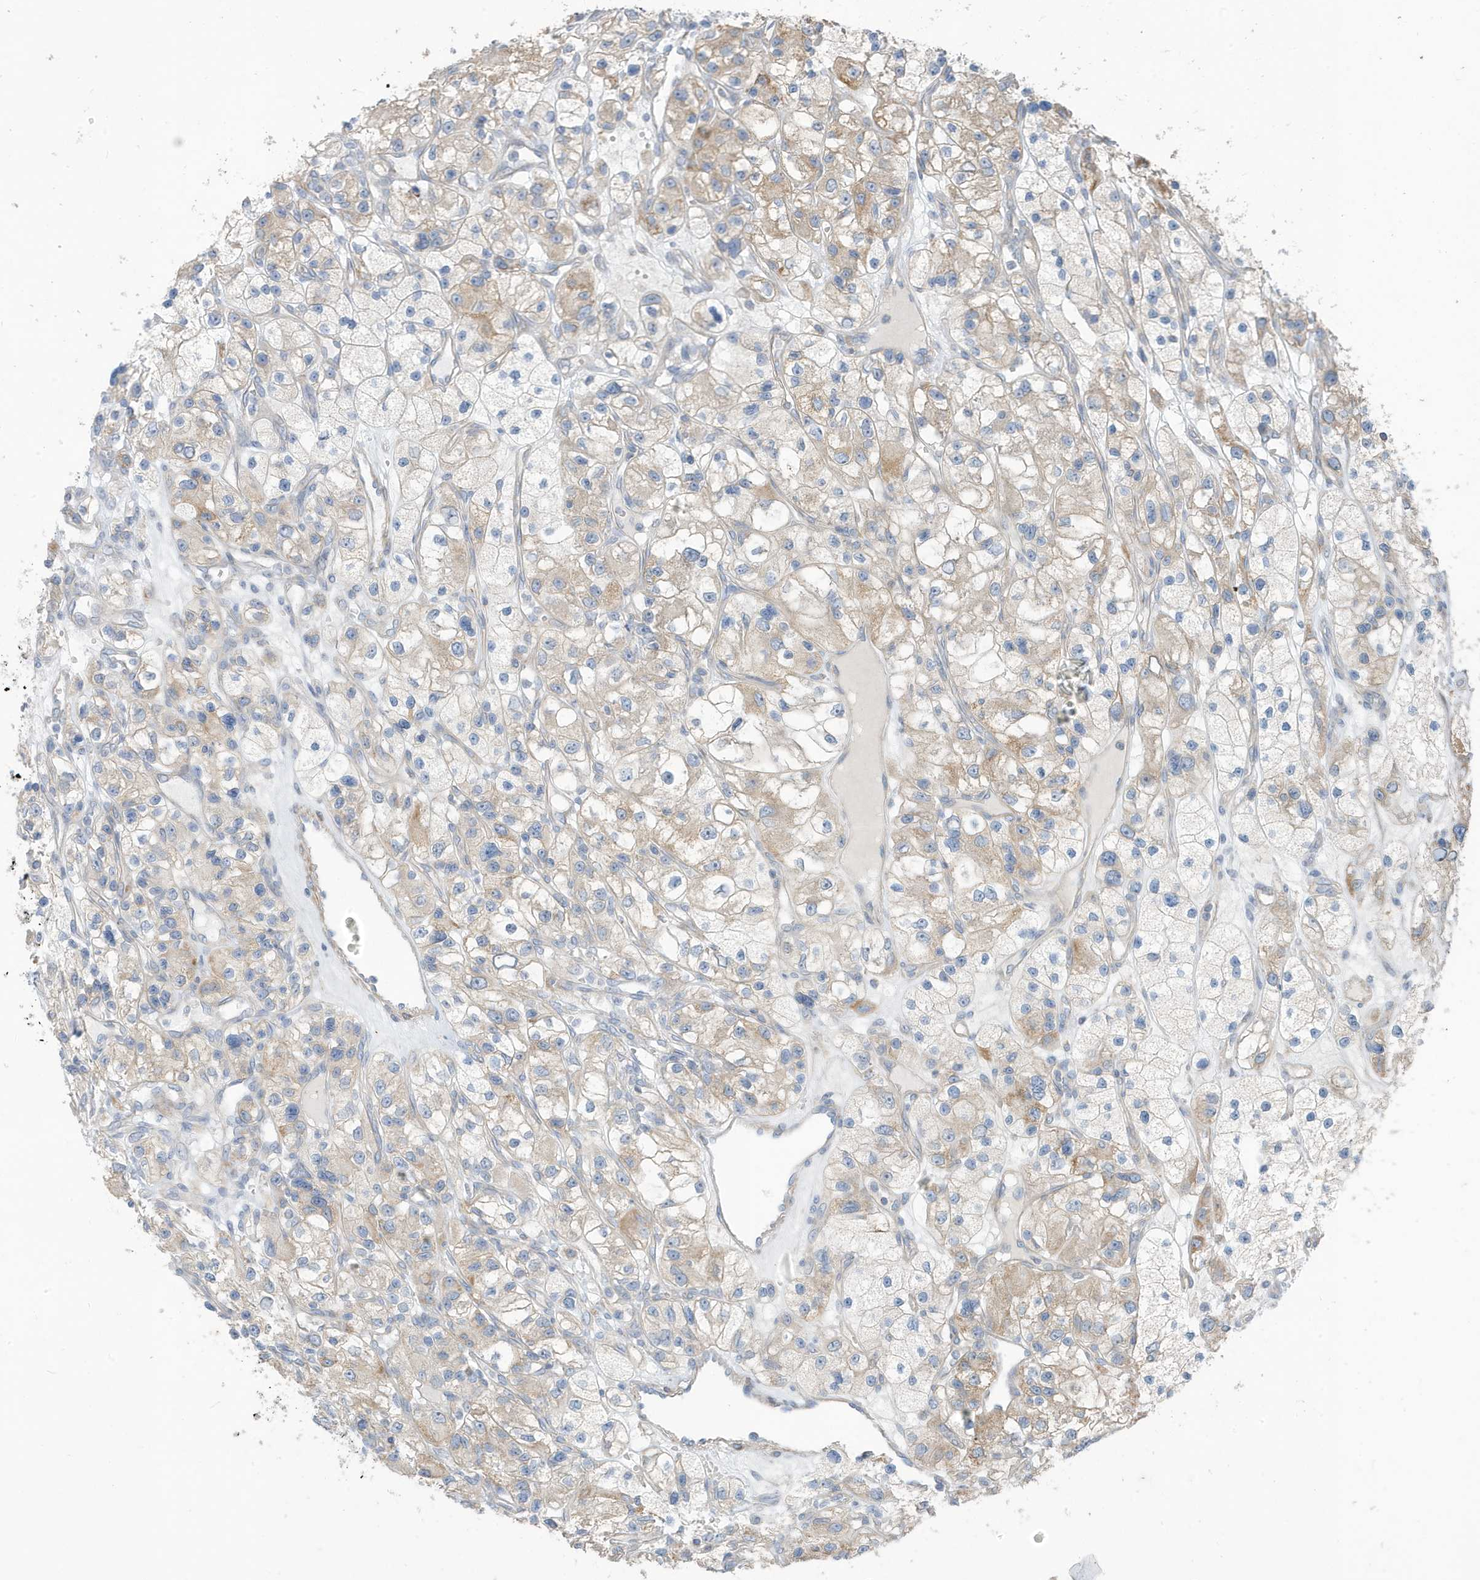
{"staining": {"intensity": "moderate", "quantity": "25%-75%", "location": "cytoplasmic/membranous"}, "tissue": "renal cancer", "cell_type": "Tumor cells", "image_type": "cancer", "snomed": [{"axis": "morphology", "description": "Adenocarcinoma, NOS"}, {"axis": "topography", "description": "Kidney"}], "caption": "The micrograph reveals a brown stain indicating the presence of a protein in the cytoplasmic/membranous of tumor cells in renal cancer.", "gene": "ATP13A5", "patient": {"sex": "female", "age": 57}}